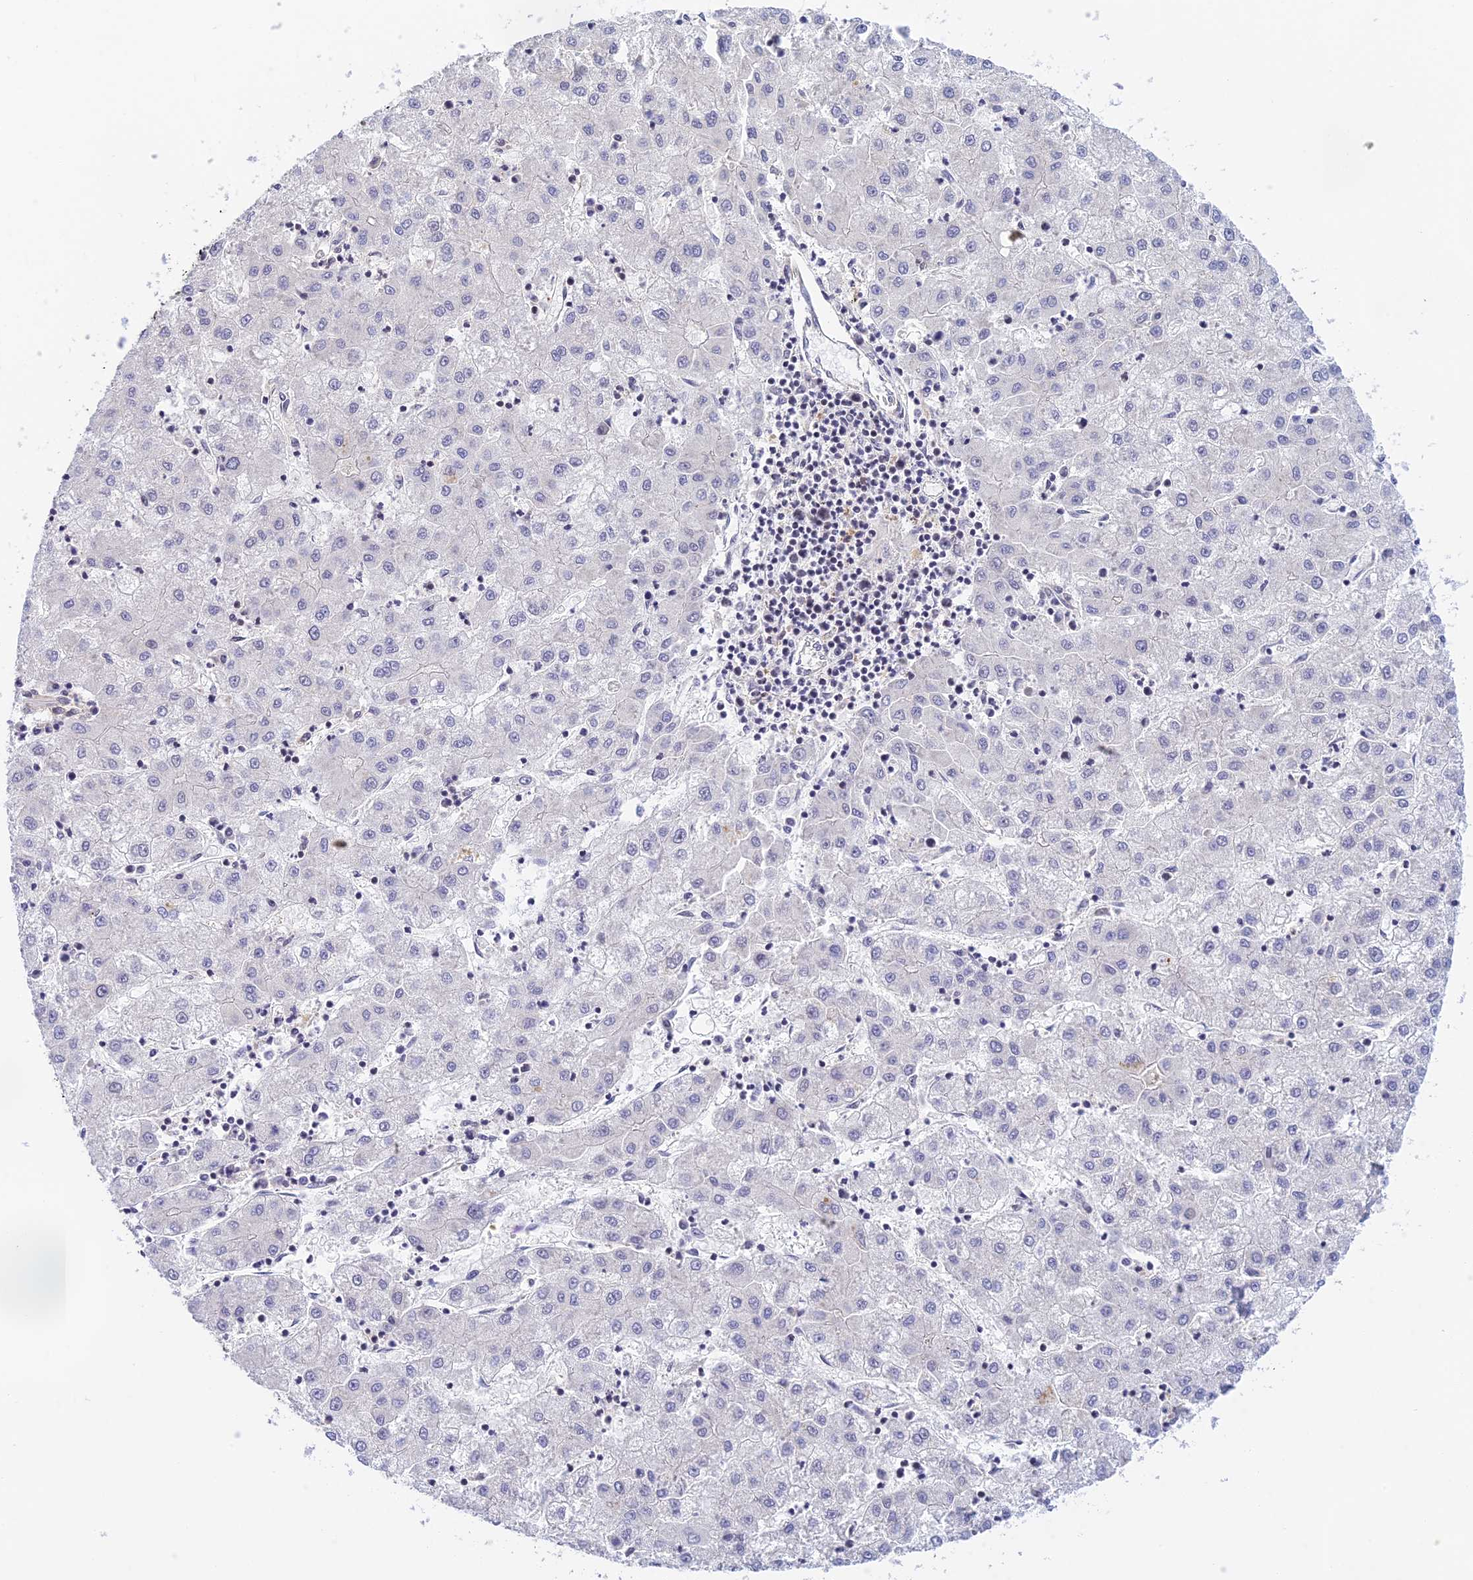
{"staining": {"intensity": "negative", "quantity": "none", "location": "none"}, "tissue": "liver cancer", "cell_type": "Tumor cells", "image_type": "cancer", "snomed": [{"axis": "morphology", "description": "Carcinoma, Hepatocellular, NOS"}, {"axis": "topography", "description": "Liver"}], "caption": "DAB (3,3'-diaminobenzidine) immunohistochemical staining of human hepatocellular carcinoma (liver) displays no significant positivity in tumor cells. (DAB (3,3'-diaminobenzidine) immunohistochemistry visualized using brightfield microscopy, high magnification).", "gene": "THAP11", "patient": {"sex": "male", "age": 72}}